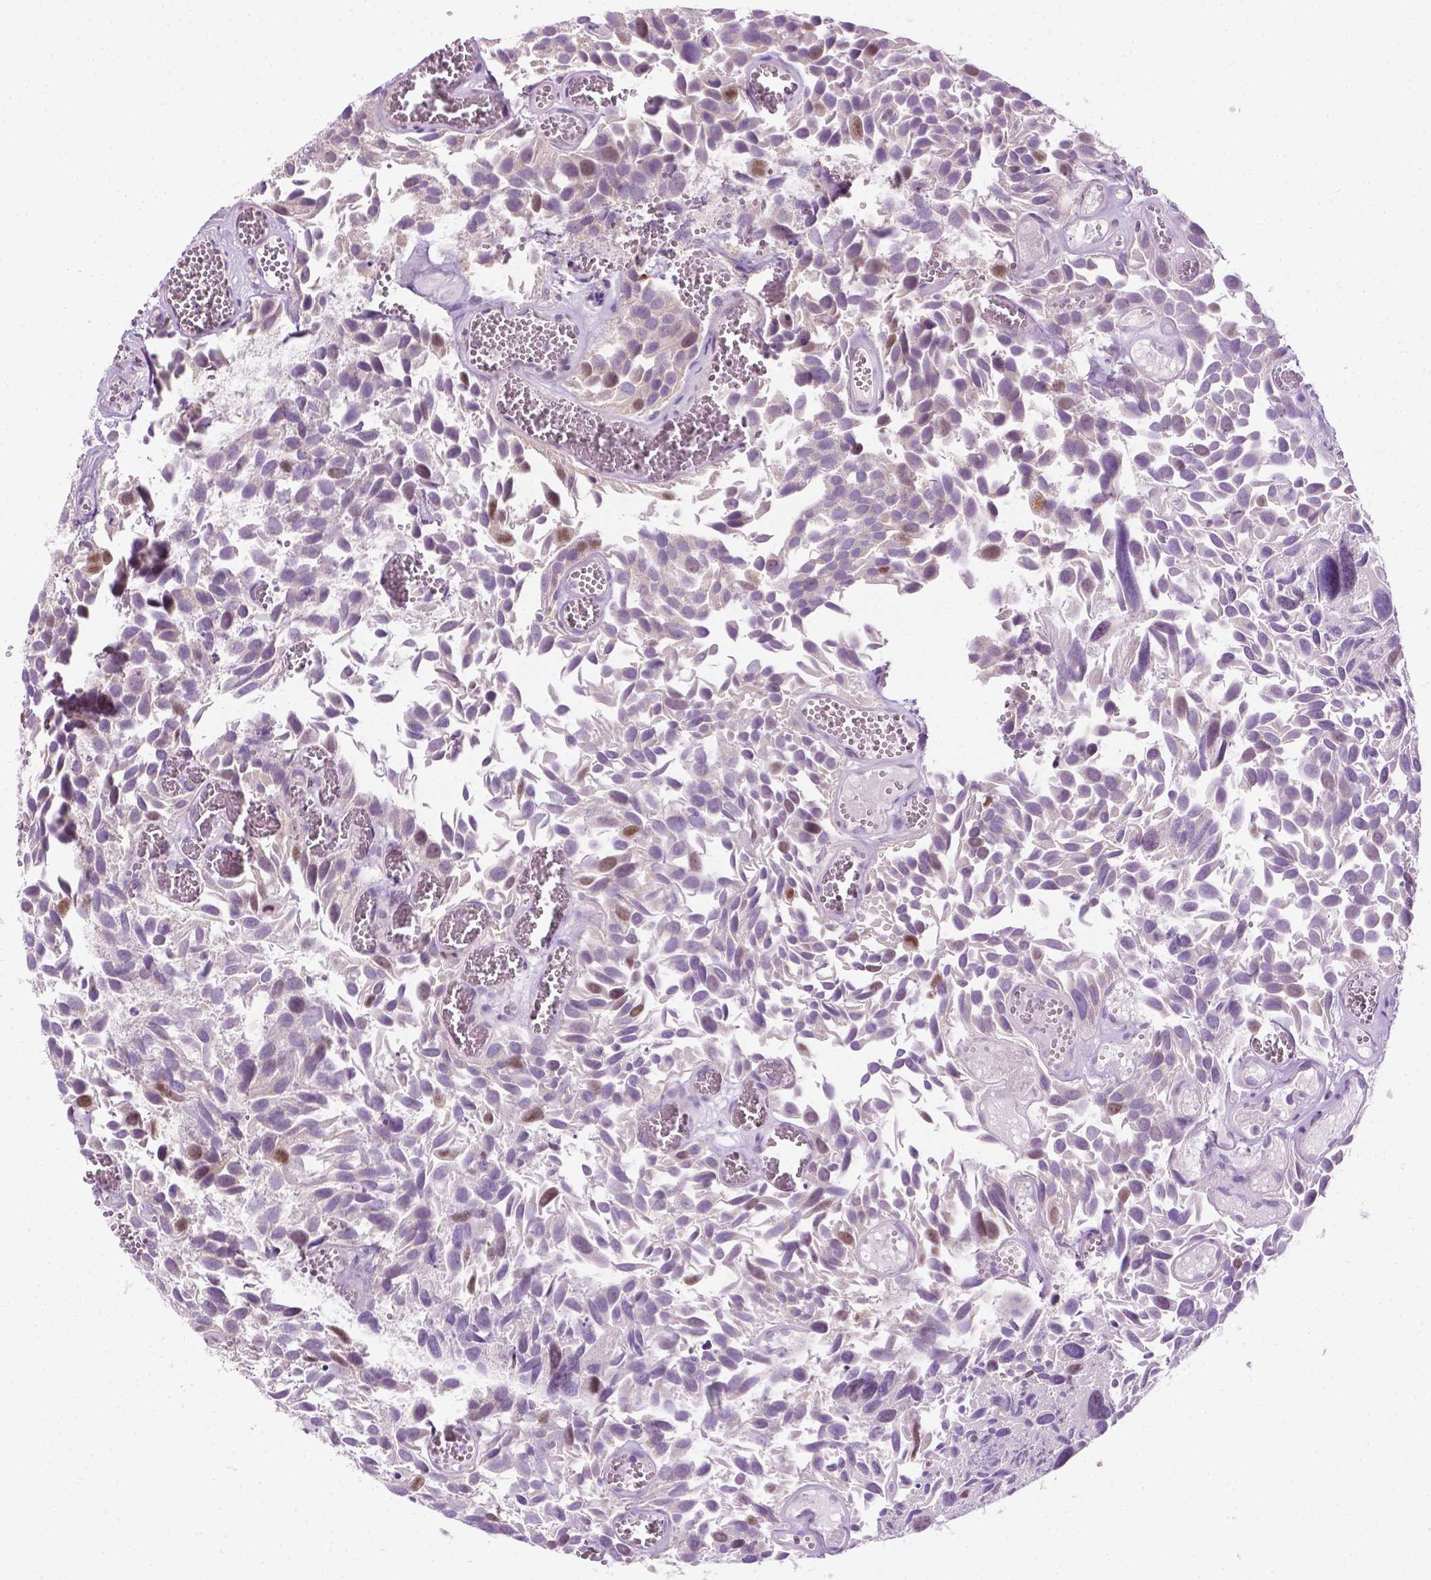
{"staining": {"intensity": "weak", "quantity": "<25%", "location": "nuclear"}, "tissue": "urothelial cancer", "cell_type": "Tumor cells", "image_type": "cancer", "snomed": [{"axis": "morphology", "description": "Urothelial carcinoma, Low grade"}, {"axis": "topography", "description": "Urinary bladder"}], "caption": "Immunohistochemistry photomicrograph of neoplastic tissue: human urothelial cancer stained with DAB (3,3'-diaminobenzidine) displays no significant protein expression in tumor cells. (DAB IHC visualized using brightfield microscopy, high magnification).", "gene": "DENND4A", "patient": {"sex": "female", "age": 69}}